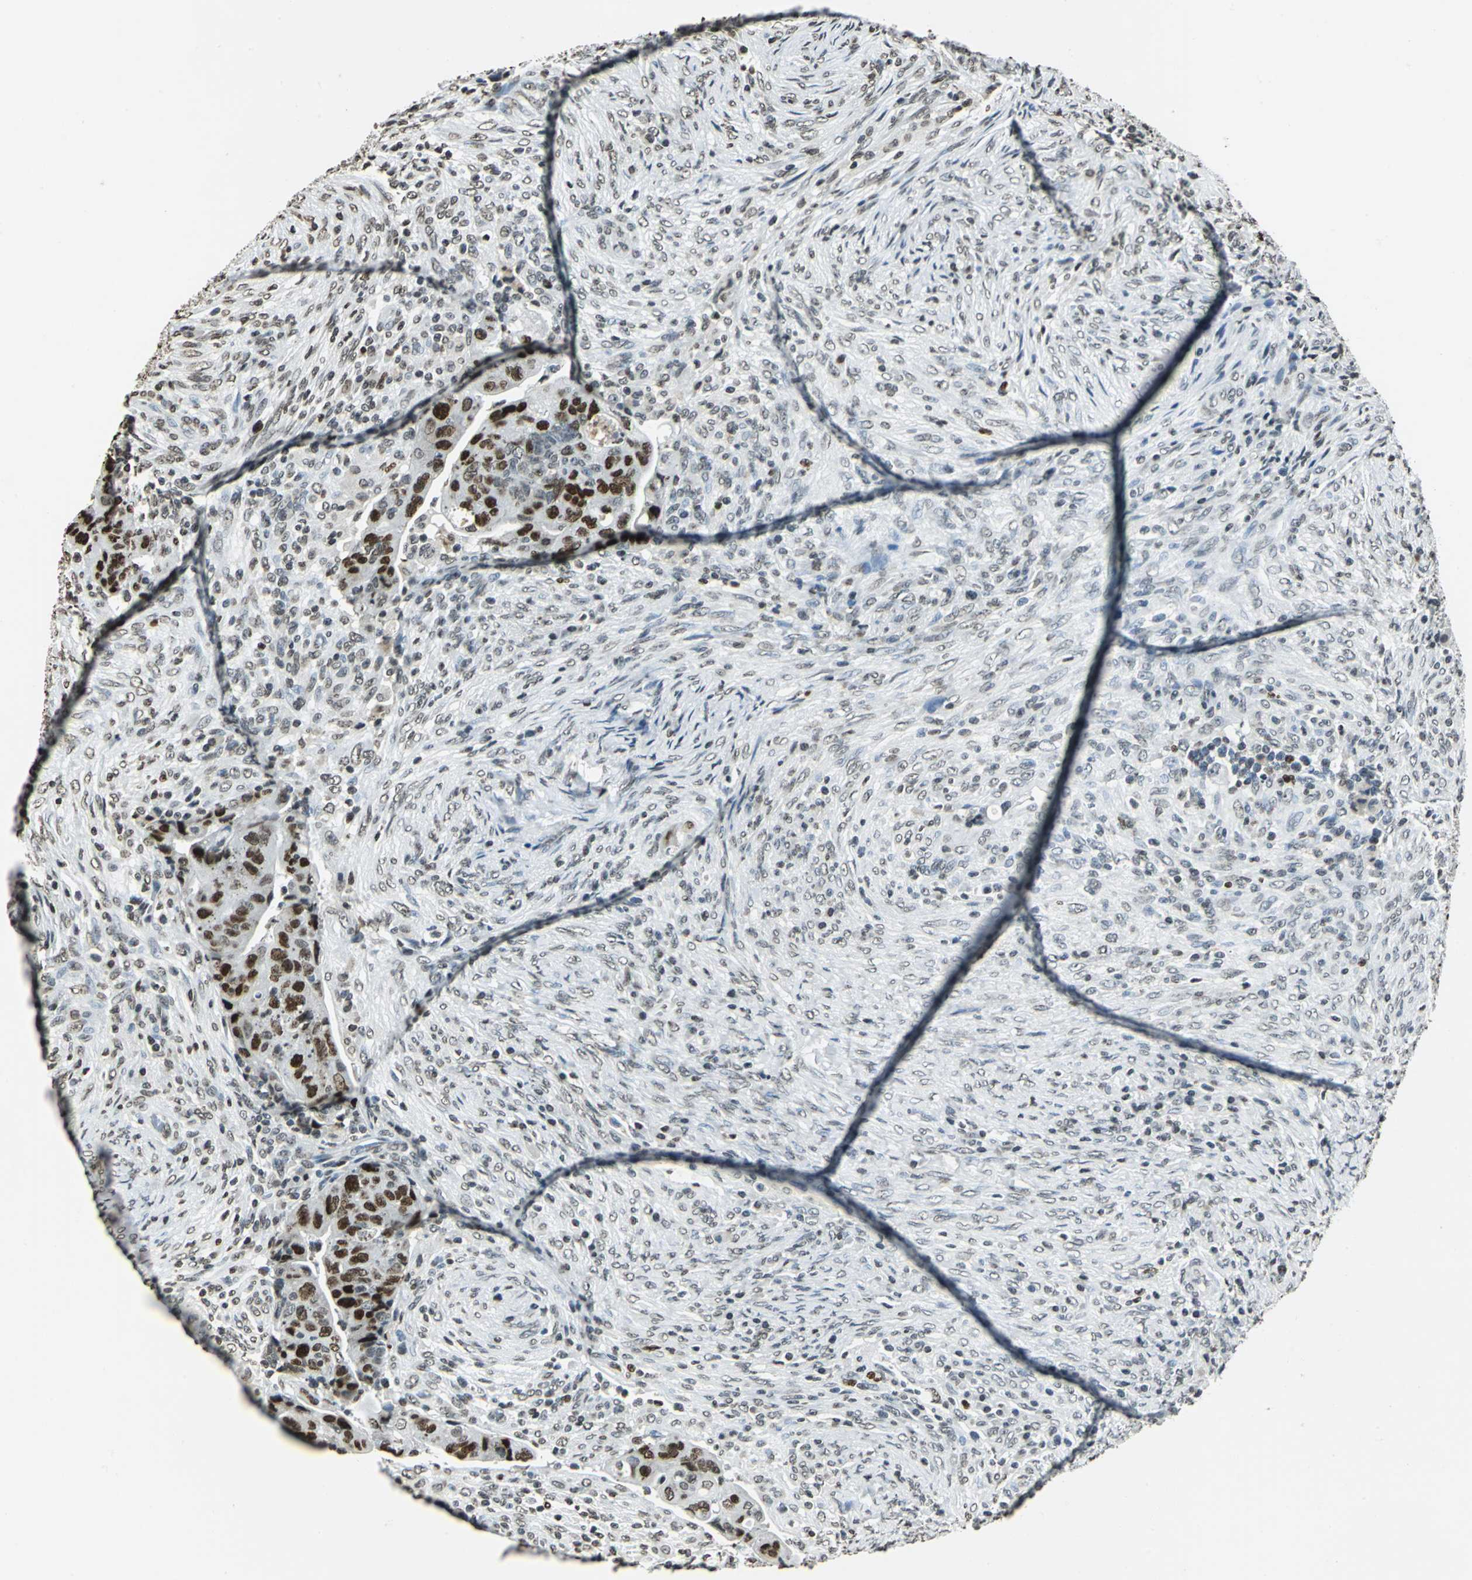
{"staining": {"intensity": "strong", "quantity": ">75%", "location": "nuclear"}, "tissue": "colorectal cancer", "cell_type": "Tumor cells", "image_type": "cancer", "snomed": [{"axis": "morphology", "description": "Adenocarcinoma, NOS"}, {"axis": "topography", "description": "Rectum"}], "caption": "Strong nuclear staining is seen in approximately >75% of tumor cells in colorectal cancer (adenocarcinoma).", "gene": "MCM4", "patient": {"sex": "female", "age": 71}}